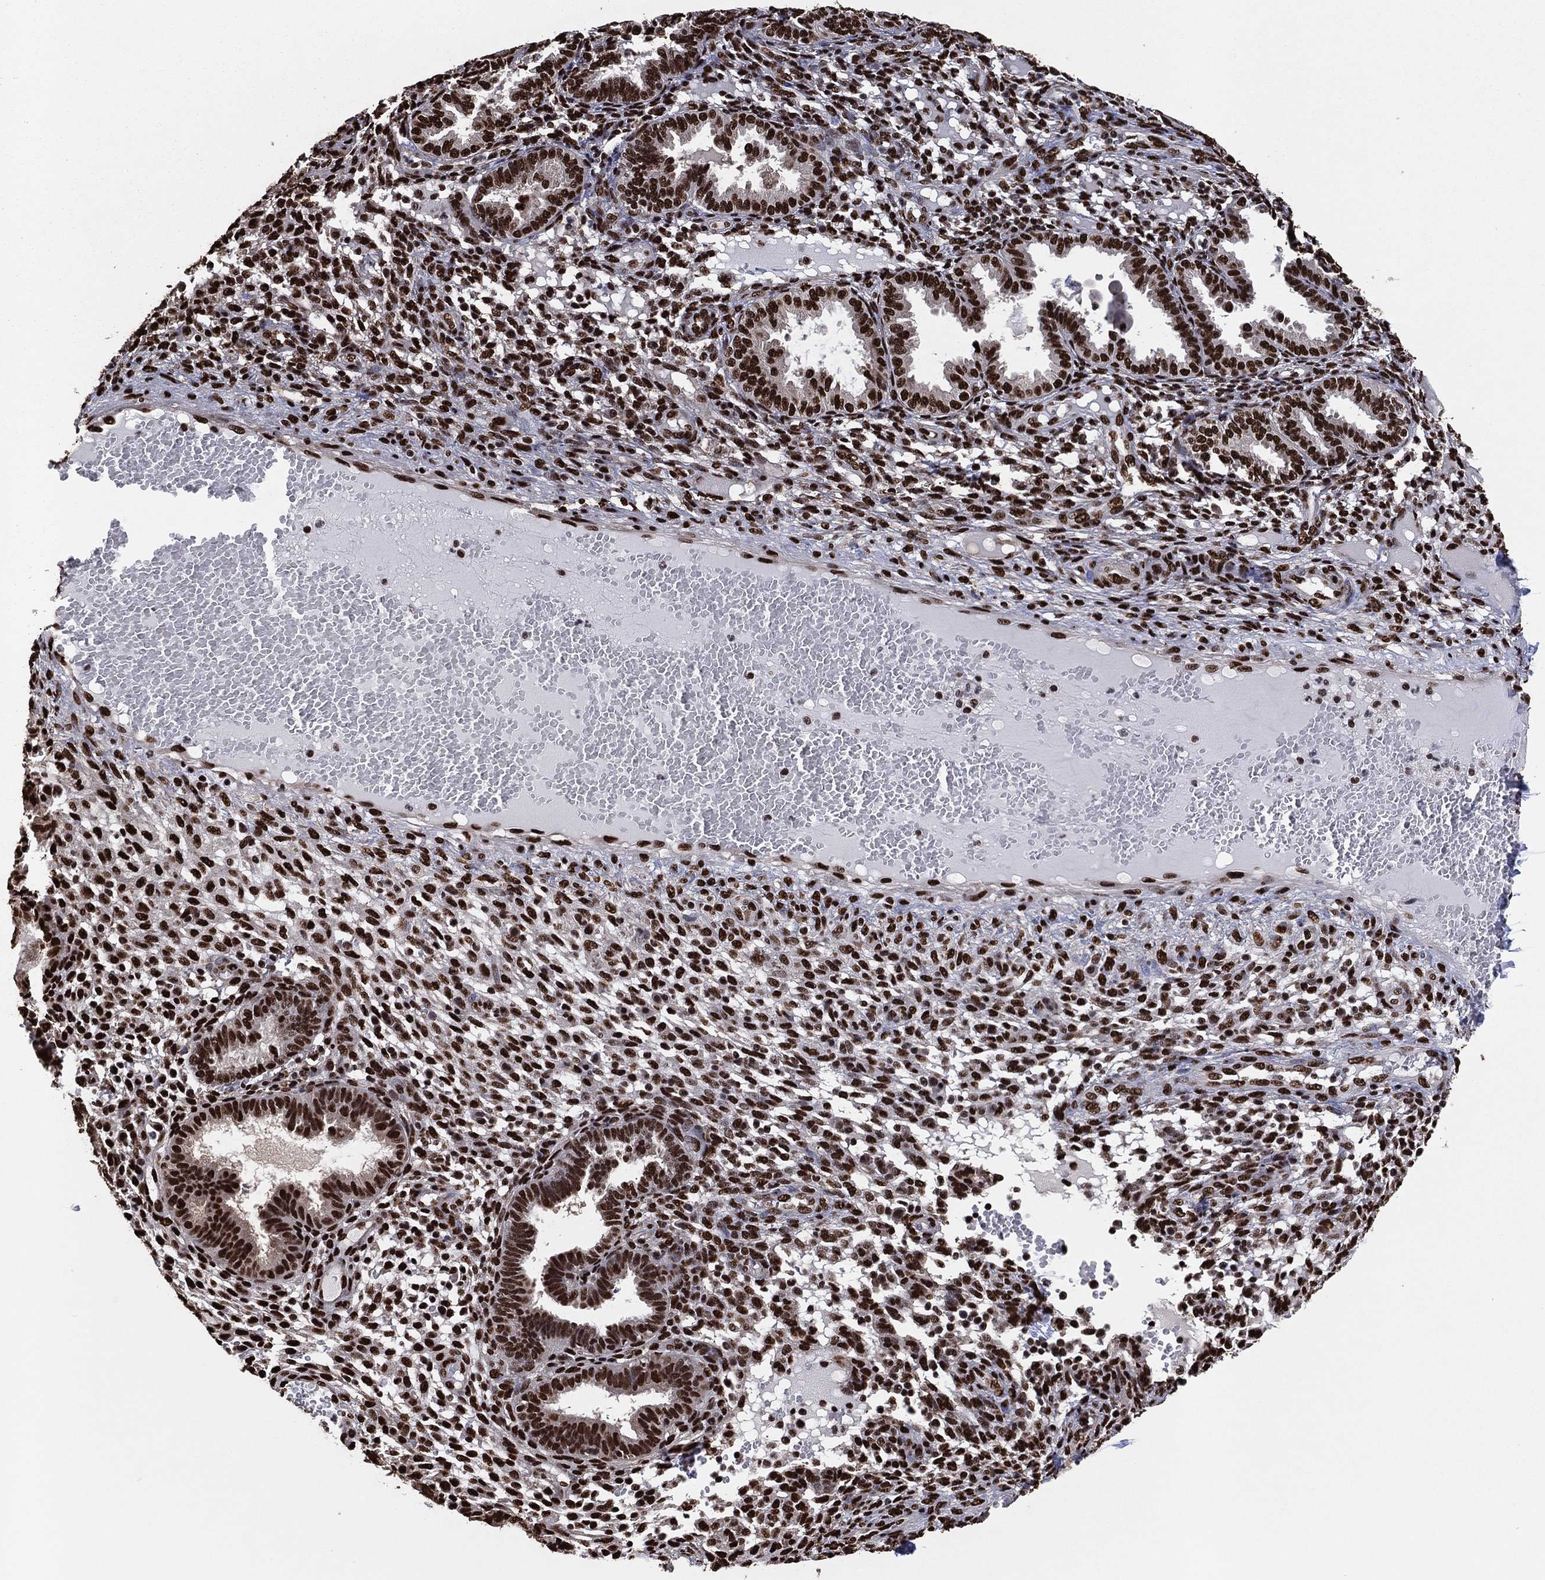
{"staining": {"intensity": "strong", "quantity": ">75%", "location": "nuclear"}, "tissue": "endometrium", "cell_type": "Cells in endometrial stroma", "image_type": "normal", "snomed": [{"axis": "morphology", "description": "Normal tissue, NOS"}, {"axis": "topography", "description": "Endometrium"}], "caption": "Immunohistochemical staining of benign endometrium shows strong nuclear protein positivity in approximately >75% of cells in endometrial stroma.", "gene": "TP53BP1", "patient": {"sex": "female", "age": 42}}